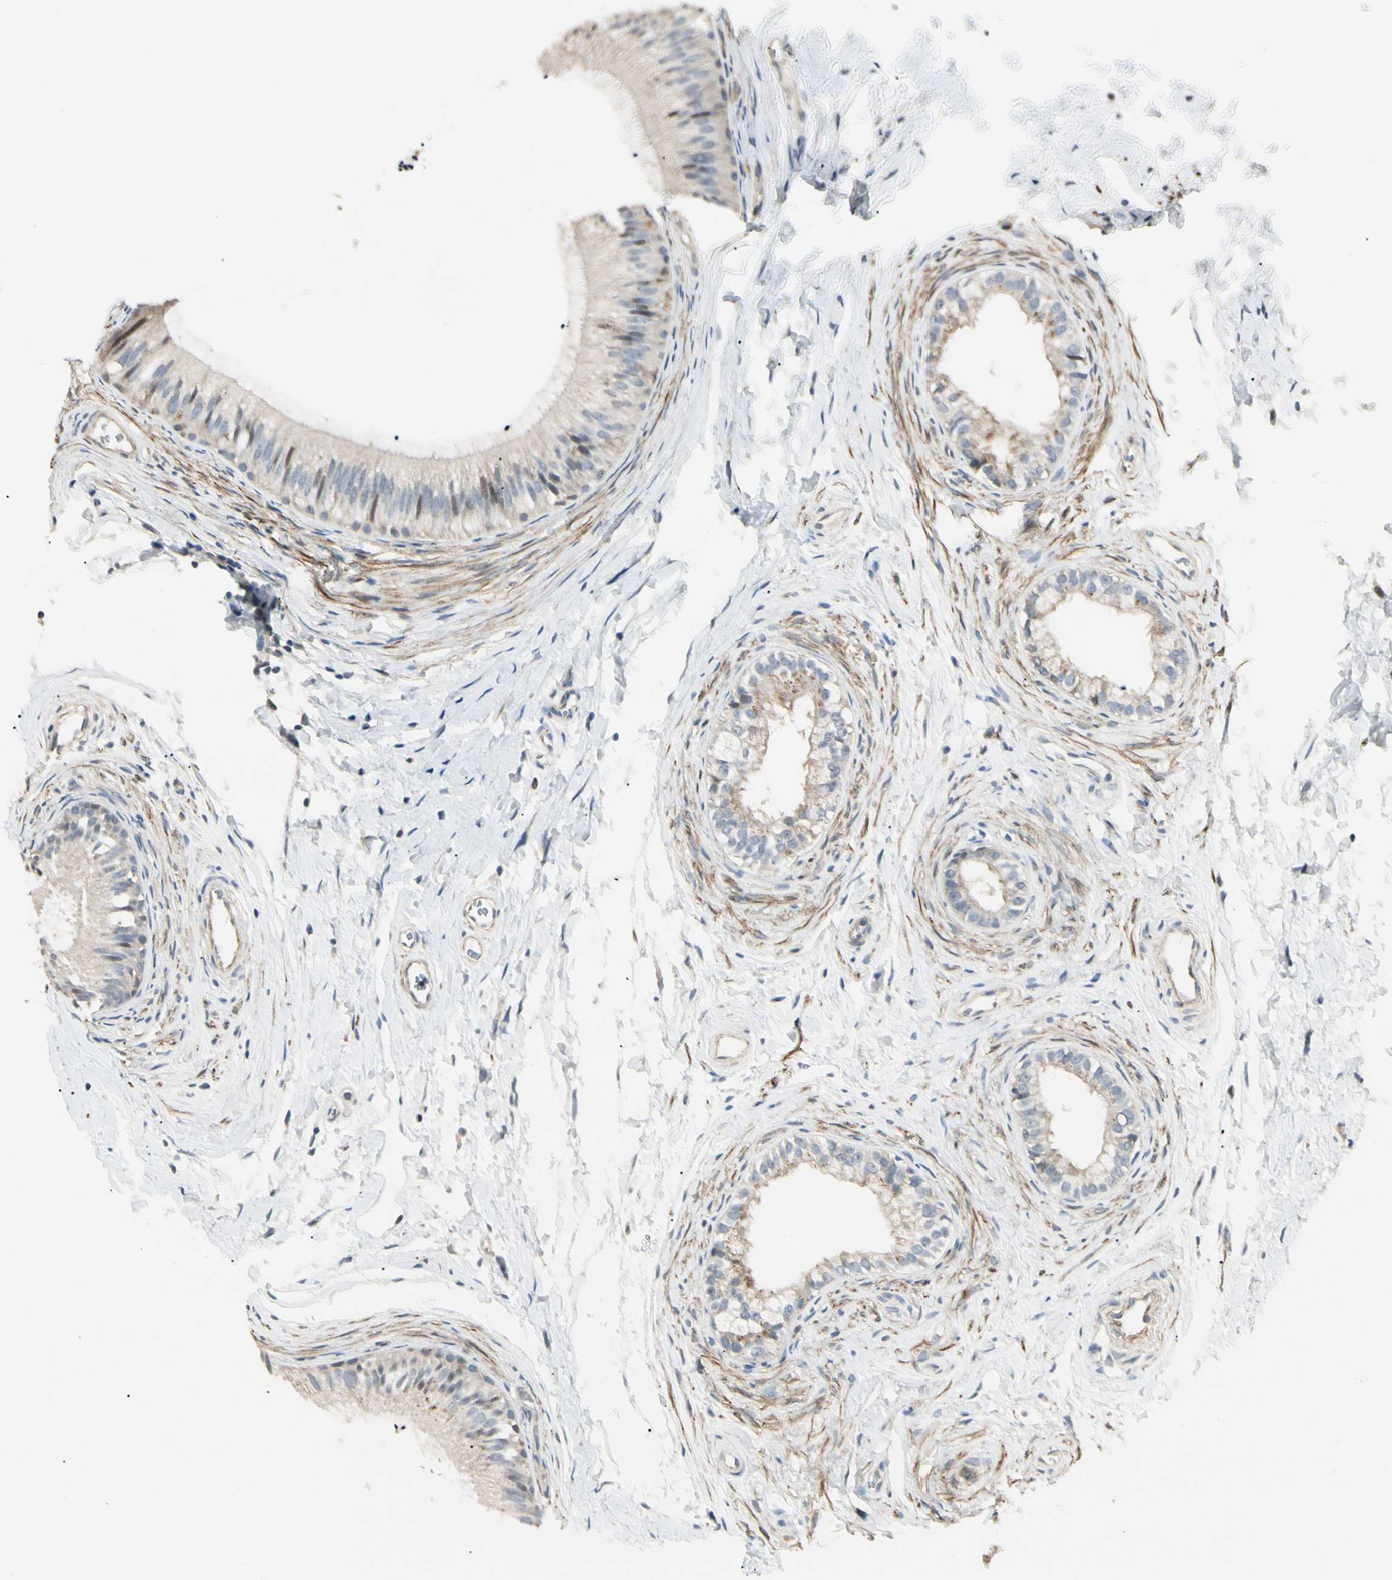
{"staining": {"intensity": "weak", "quantity": "<25%", "location": "nuclear"}, "tissue": "epididymis", "cell_type": "Glandular cells", "image_type": "normal", "snomed": [{"axis": "morphology", "description": "Normal tissue, NOS"}, {"axis": "topography", "description": "Epididymis"}], "caption": "Immunohistochemical staining of benign epididymis reveals no significant staining in glandular cells.", "gene": "P4HA3", "patient": {"sex": "male", "age": 56}}